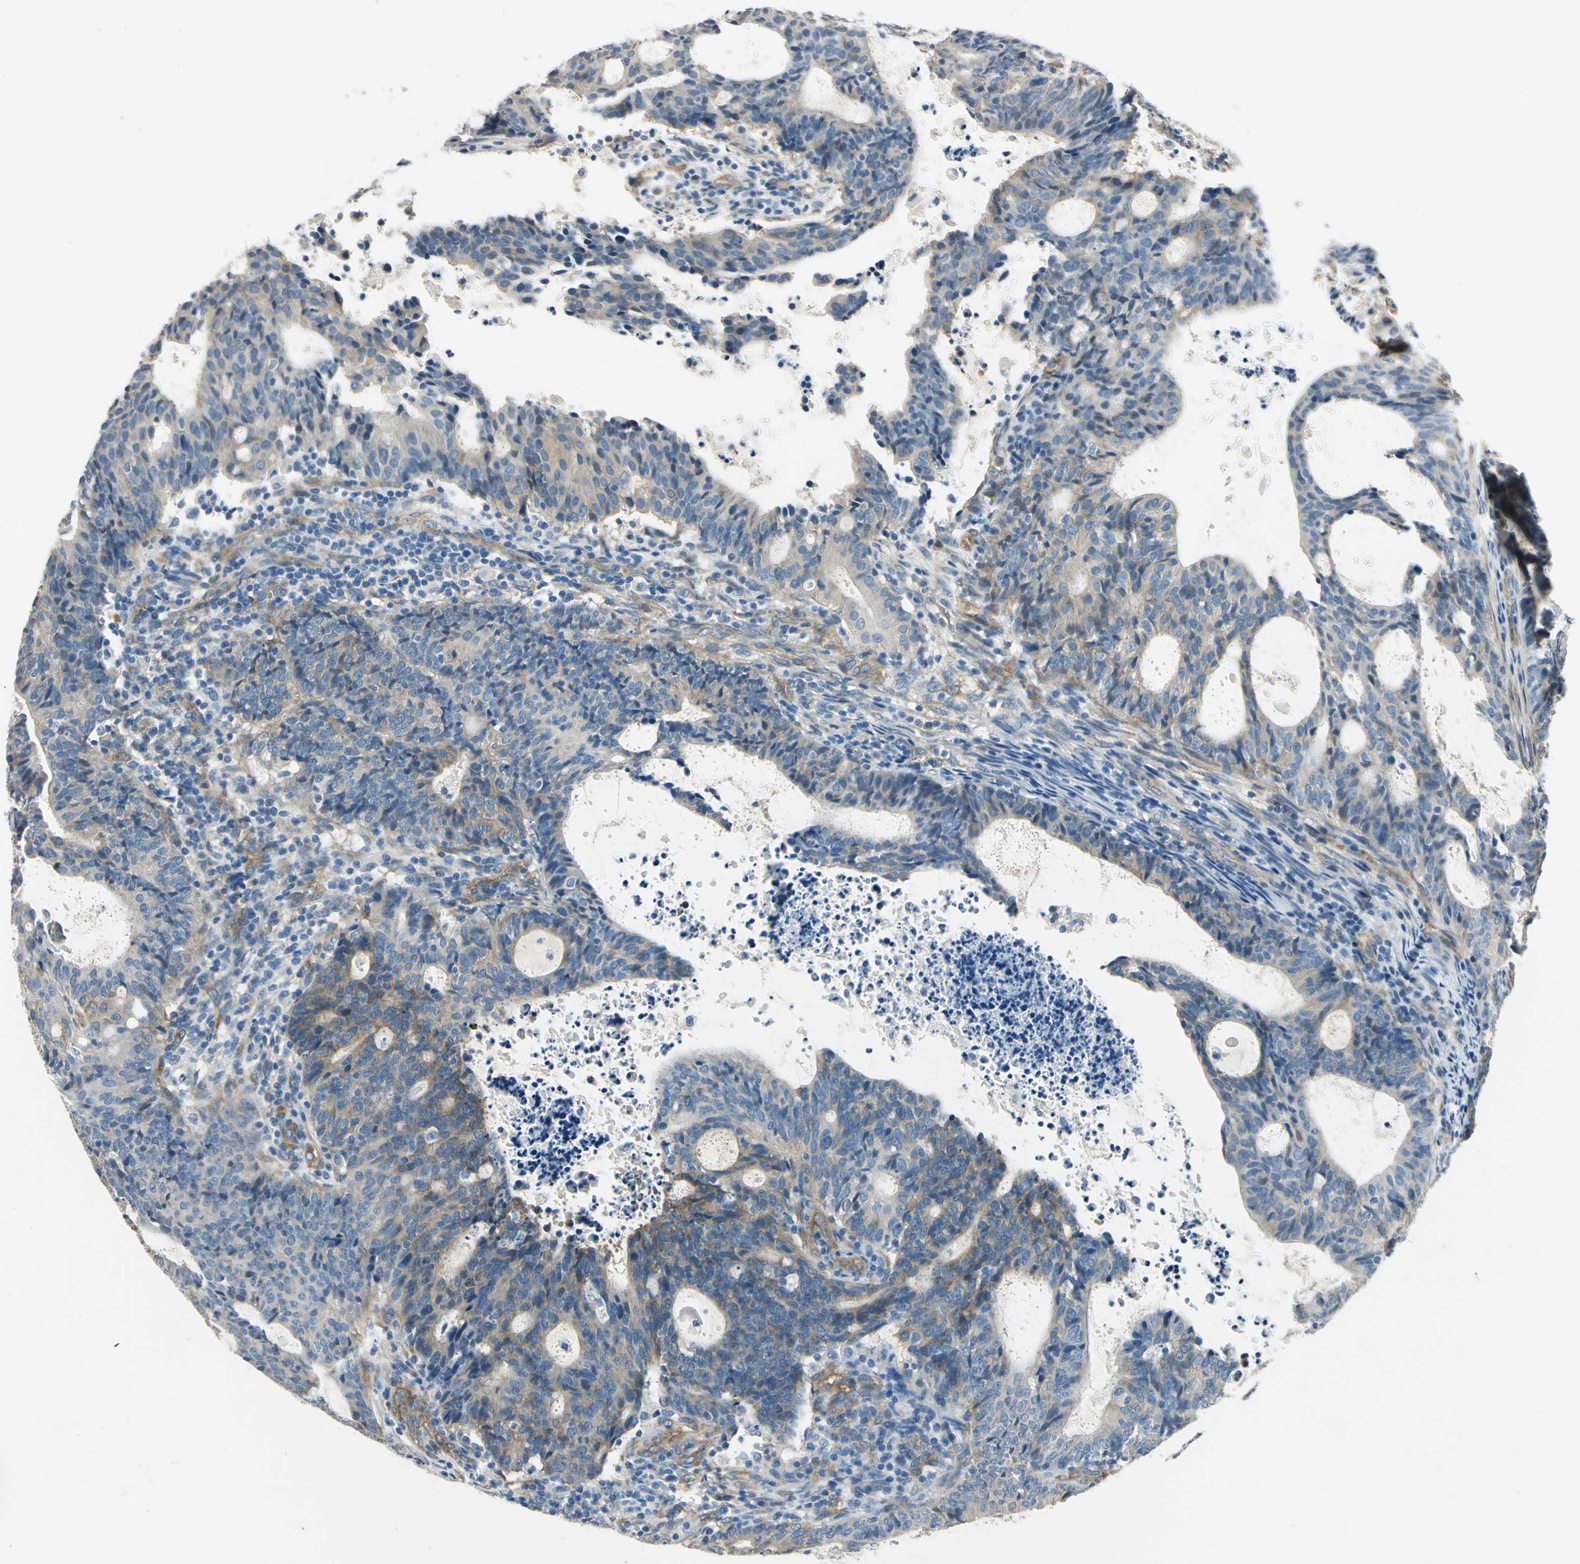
{"staining": {"intensity": "weak", "quantity": "25%-75%", "location": "cytoplasmic/membranous"}, "tissue": "endometrial cancer", "cell_type": "Tumor cells", "image_type": "cancer", "snomed": [{"axis": "morphology", "description": "Adenocarcinoma, NOS"}, {"axis": "topography", "description": "Uterus"}], "caption": "Brown immunohistochemical staining in human endometrial adenocarcinoma exhibits weak cytoplasmic/membranous positivity in approximately 25%-75% of tumor cells.", "gene": "CDC42EP1", "patient": {"sex": "female", "age": 83}}